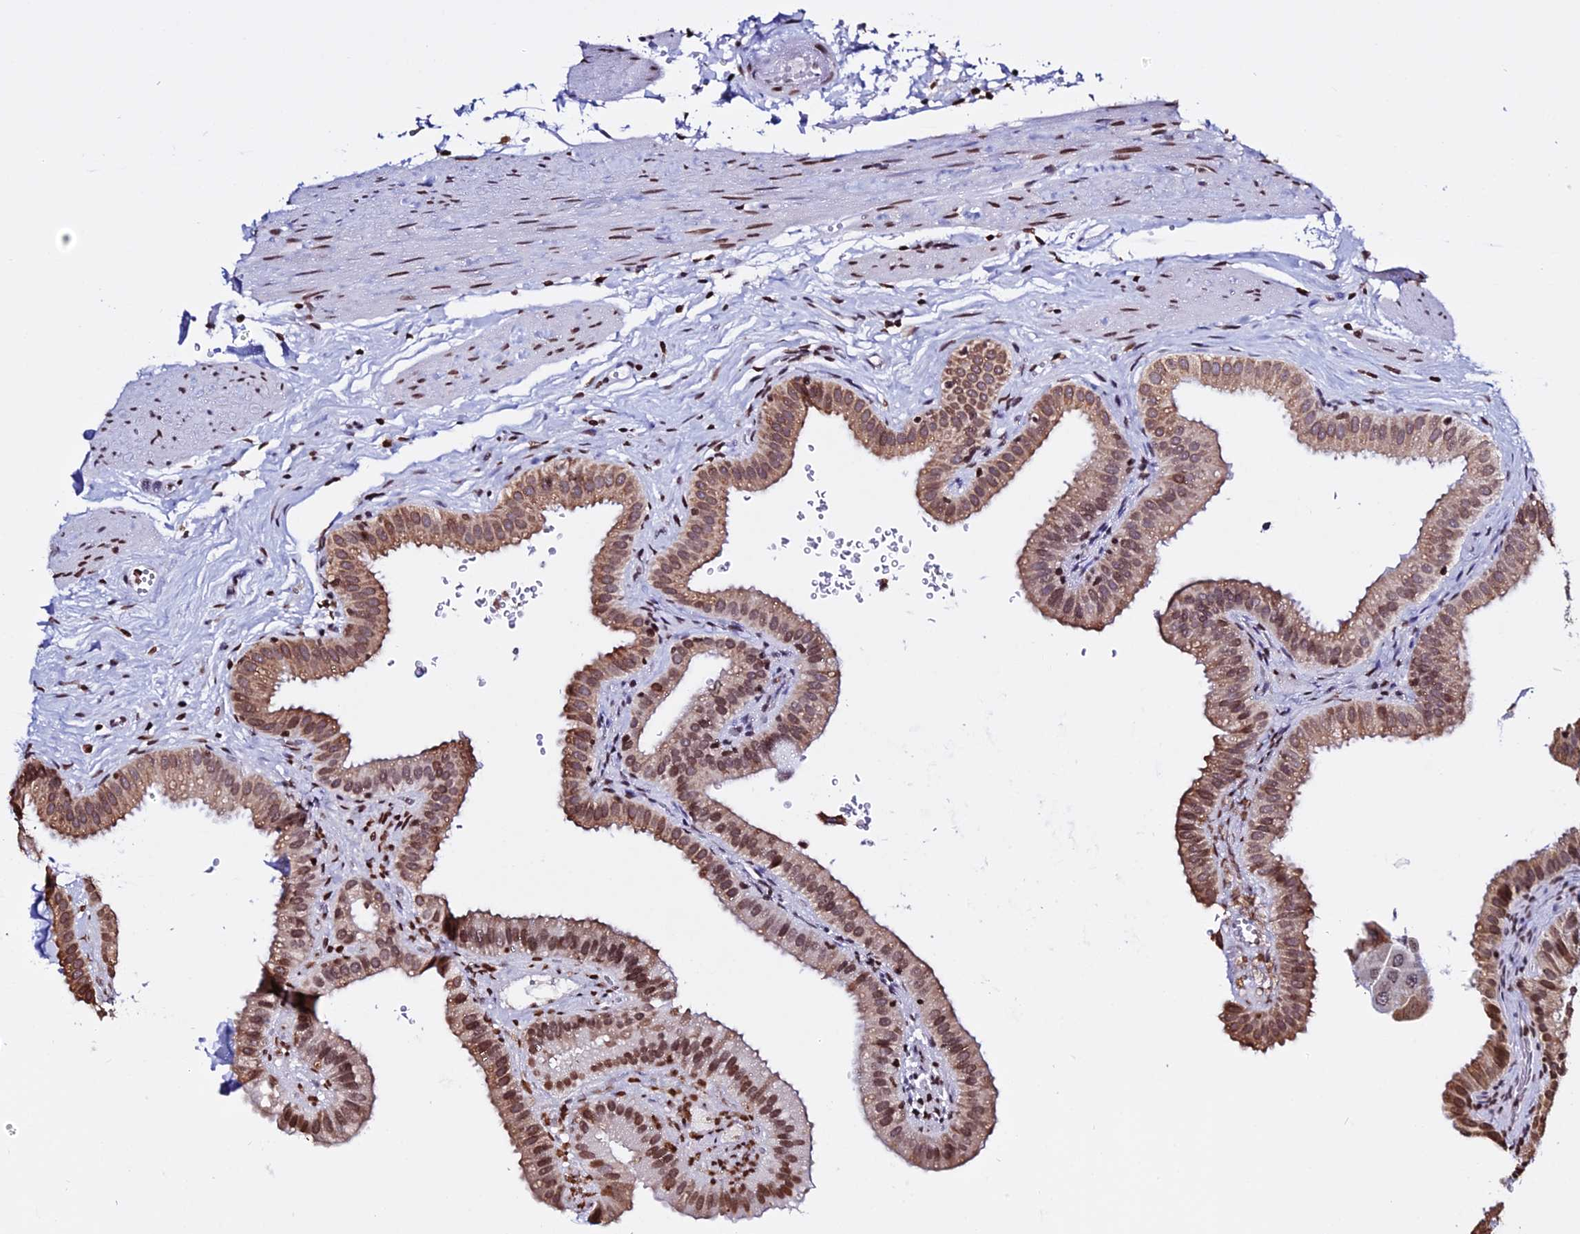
{"staining": {"intensity": "moderate", "quantity": ">75%", "location": "cytoplasmic/membranous,nuclear"}, "tissue": "gallbladder", "cell_type": "Glandular cells", "image_type": "normal", "snomed": [{"axis": "morphology", "description": "Normal tissue, NOS"}, {"axis": "topography", "description": "Gallbladder"}], "caption": "Protein staining of normal gallbladder shows moderate cytoplasmic/membranous,nuclear staining in about >75% of glandular cells.", "gene": "ENSG00000282988", "patient": {"sex": "female", "age": 61}}